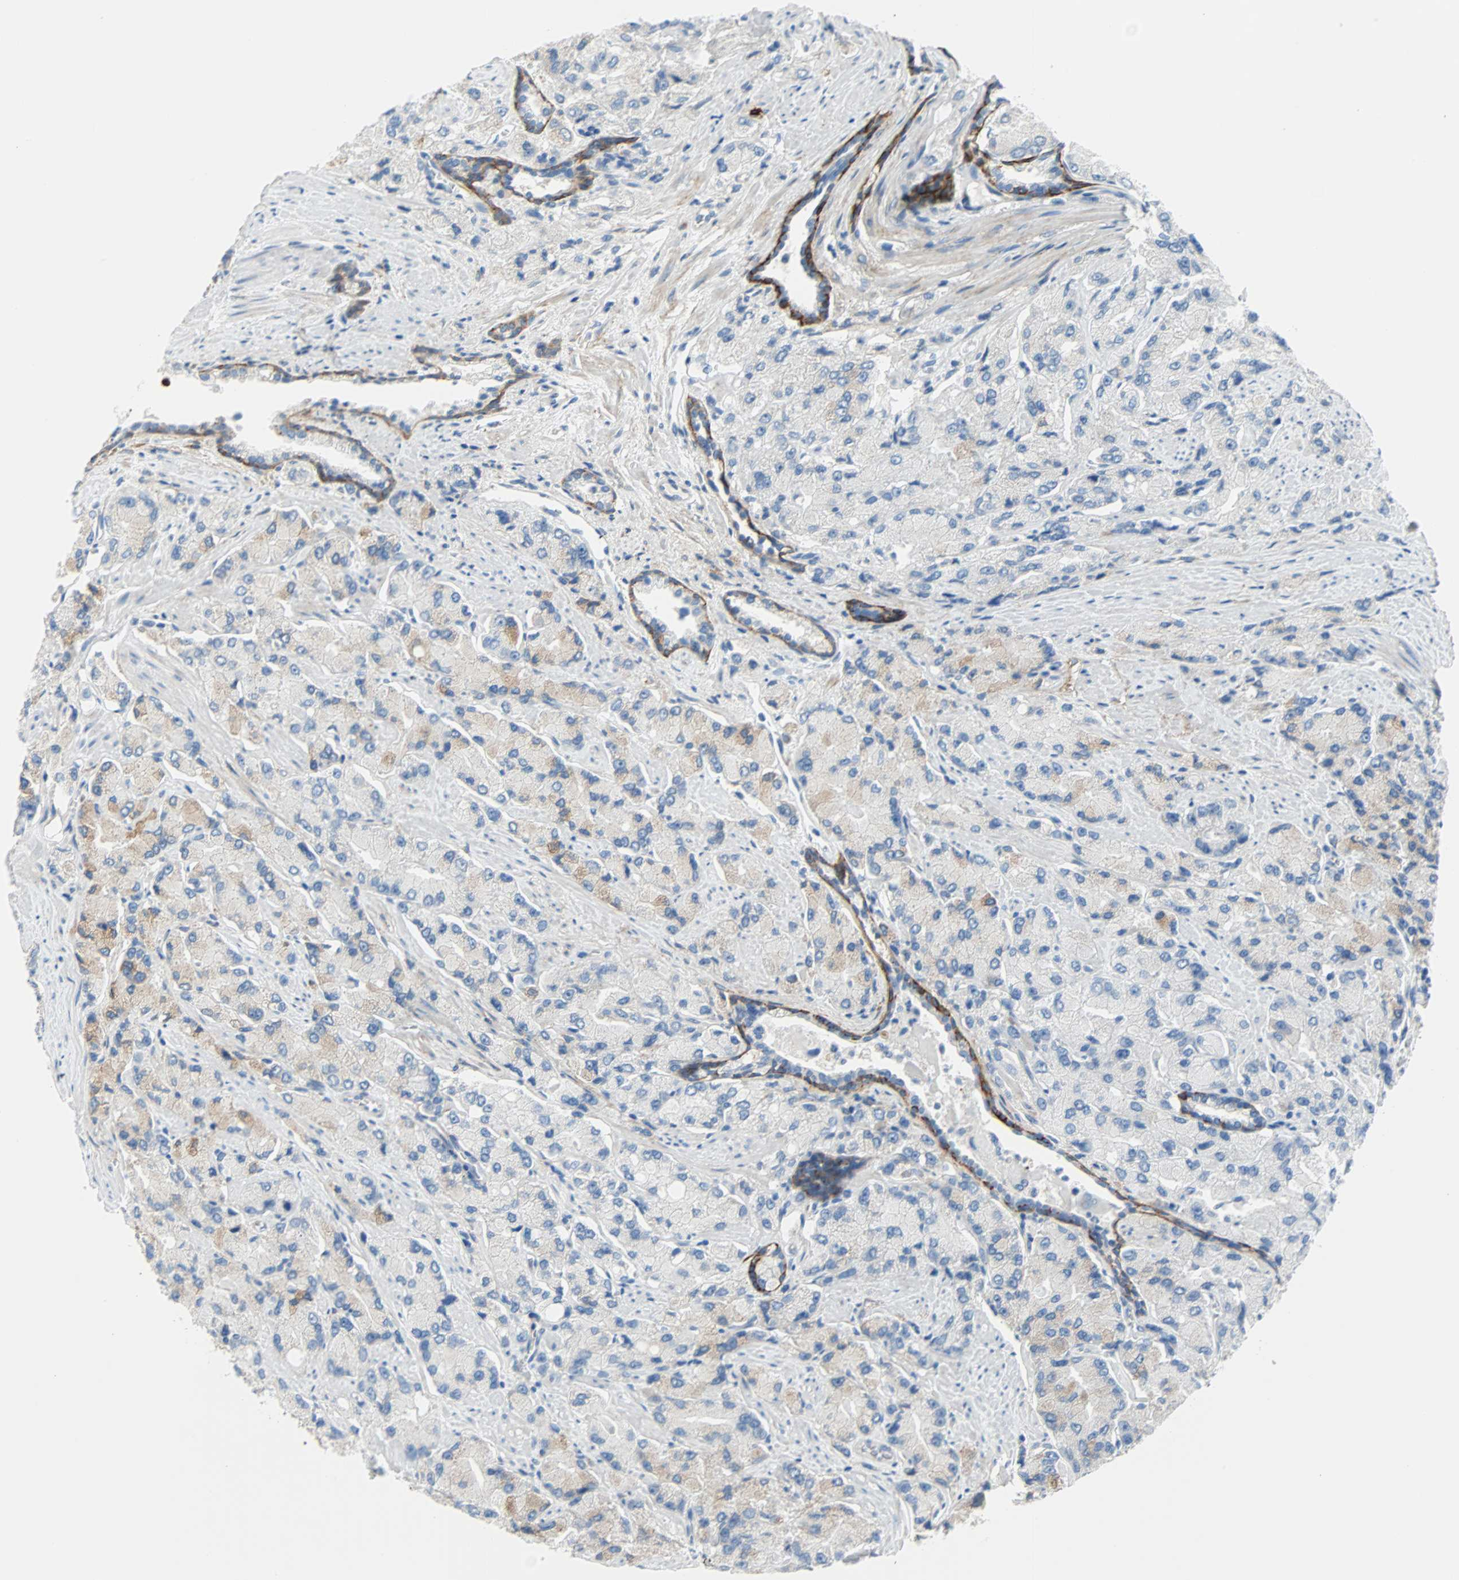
{"staining": {"intensity": "weak", "quantity": "<25%", "location": "cytoplasmic/membranous"}, "tissue": "prostate cancer", "cell_type": "Tumor cells", "image_type": "cancer", "snomed": [{"axis": "morphology", "description": "Adenocarcinoma, High grade"}, {"axis": "topography", "description": "Prostate"}], "caption": "This is an immunohistochemistry micrograph of human prostate cancer (high-grade adenocarcinoma). There is no positivity in tumor cells.", "gene": "PDPN", "patient": {"sex": "male", "age": 58}}